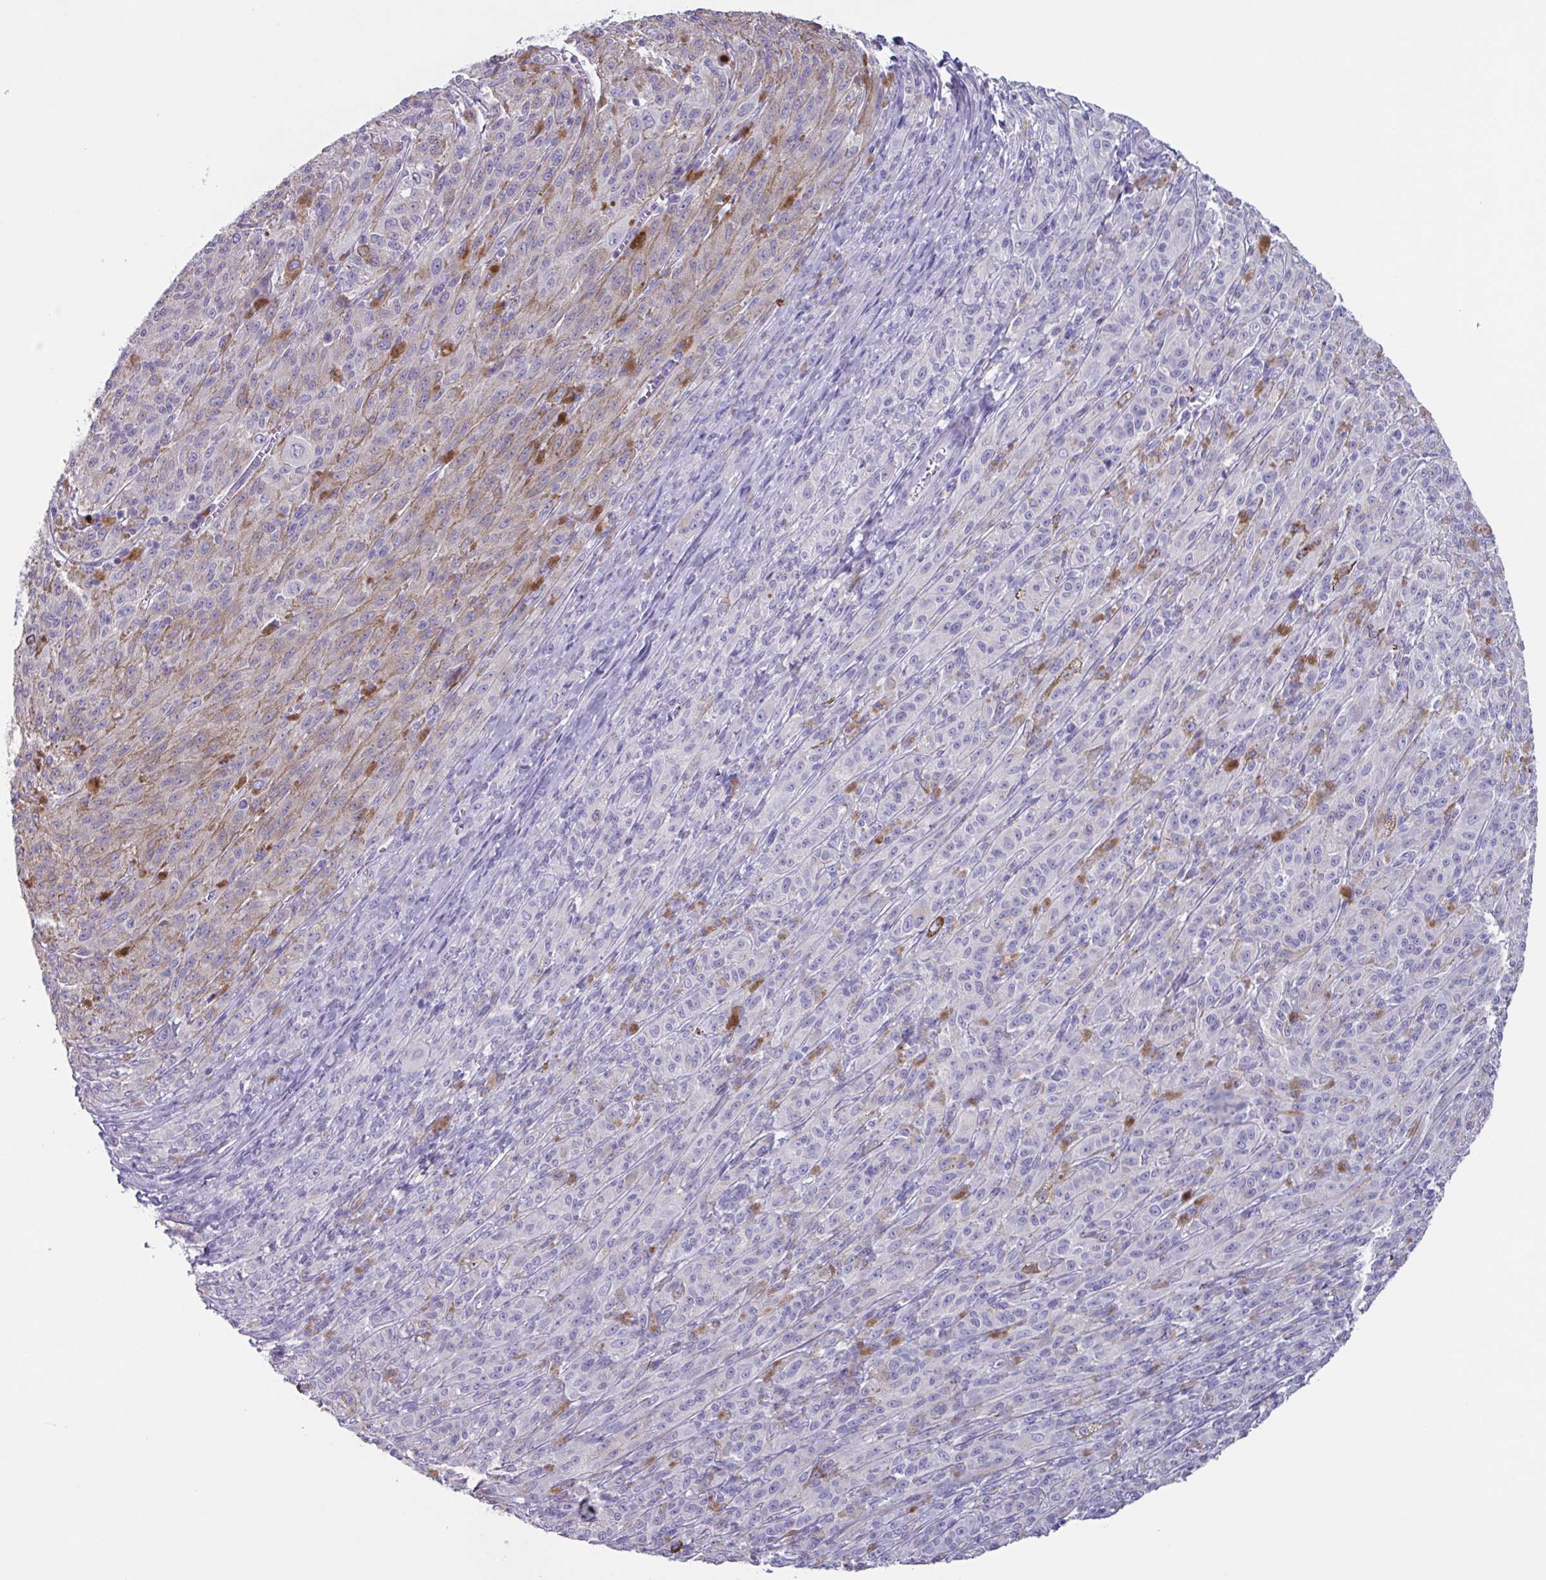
{"staining": {"intensity": "negative", "quantity": "none", "location": "none"}, "tissue": "melanoma", "cell_type": "Tumor cells", "image_type": "cancer", "snomed": [{"axis": "morphology", "description": "Malignant melanoma, NOS"}, {"axis": "topography", "description": "Skin"}], "caption": "This is a histopathology image of IHC staining of melanoma, which shows no staining in tumor cells.", "gene": "OR2T10", "patient": {"sex": "female", "age": 52}}